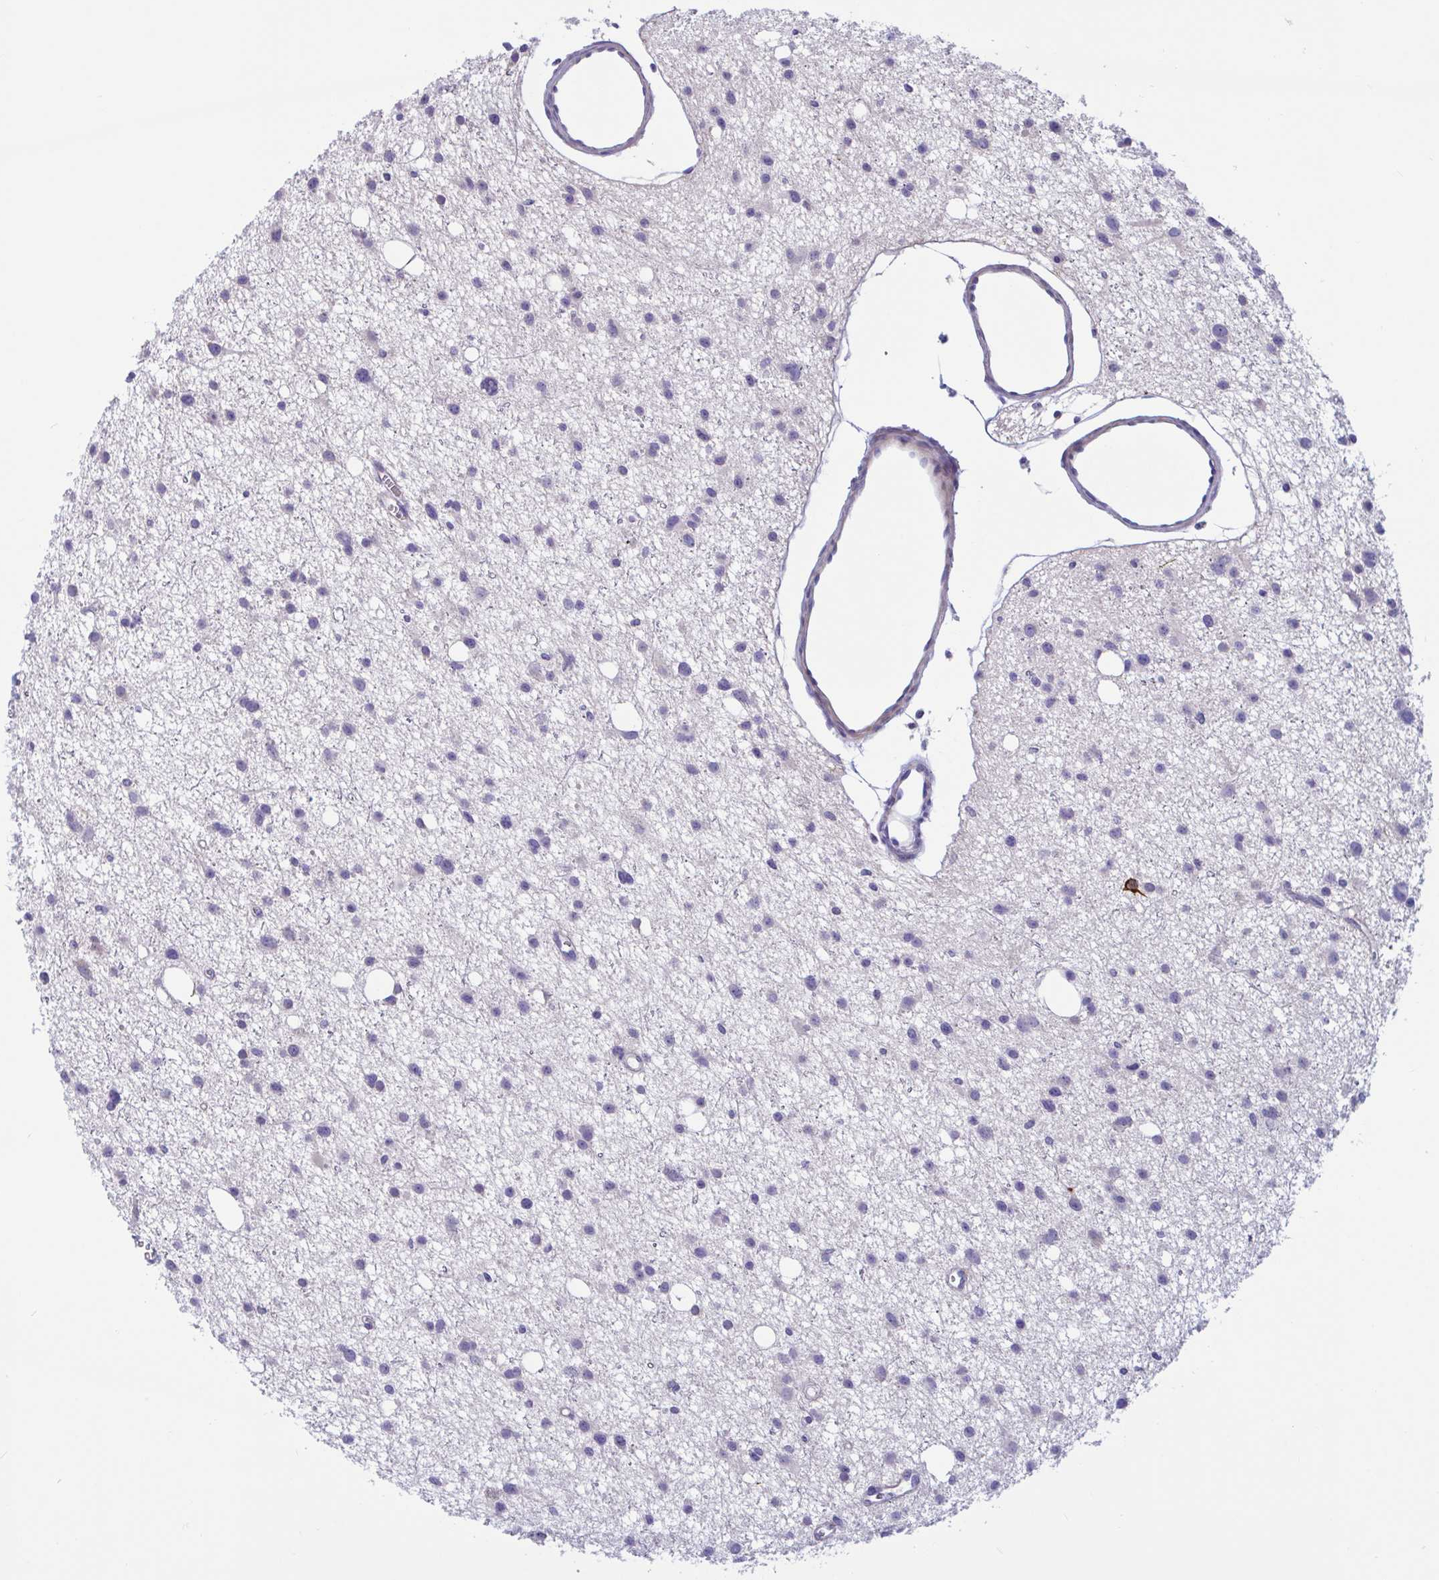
{"staining": {"intensity": "negative", "quantity": "none", "location": "none"}, "tissue": "glioma", "cell_type": "Tumor cells", "image_type": "cancer", "snomed": [{"axis": "morphology", "description": "Glioma, malignant, High grade"}, {"axis": "topography", "description": "Brain"}], "caption": "Immunohistochemistry of human high-grade glioma (malignant) shows no expression in tumor cells.", "gene": "WBP1", "patient": {"sex": "male", "age": 23}}